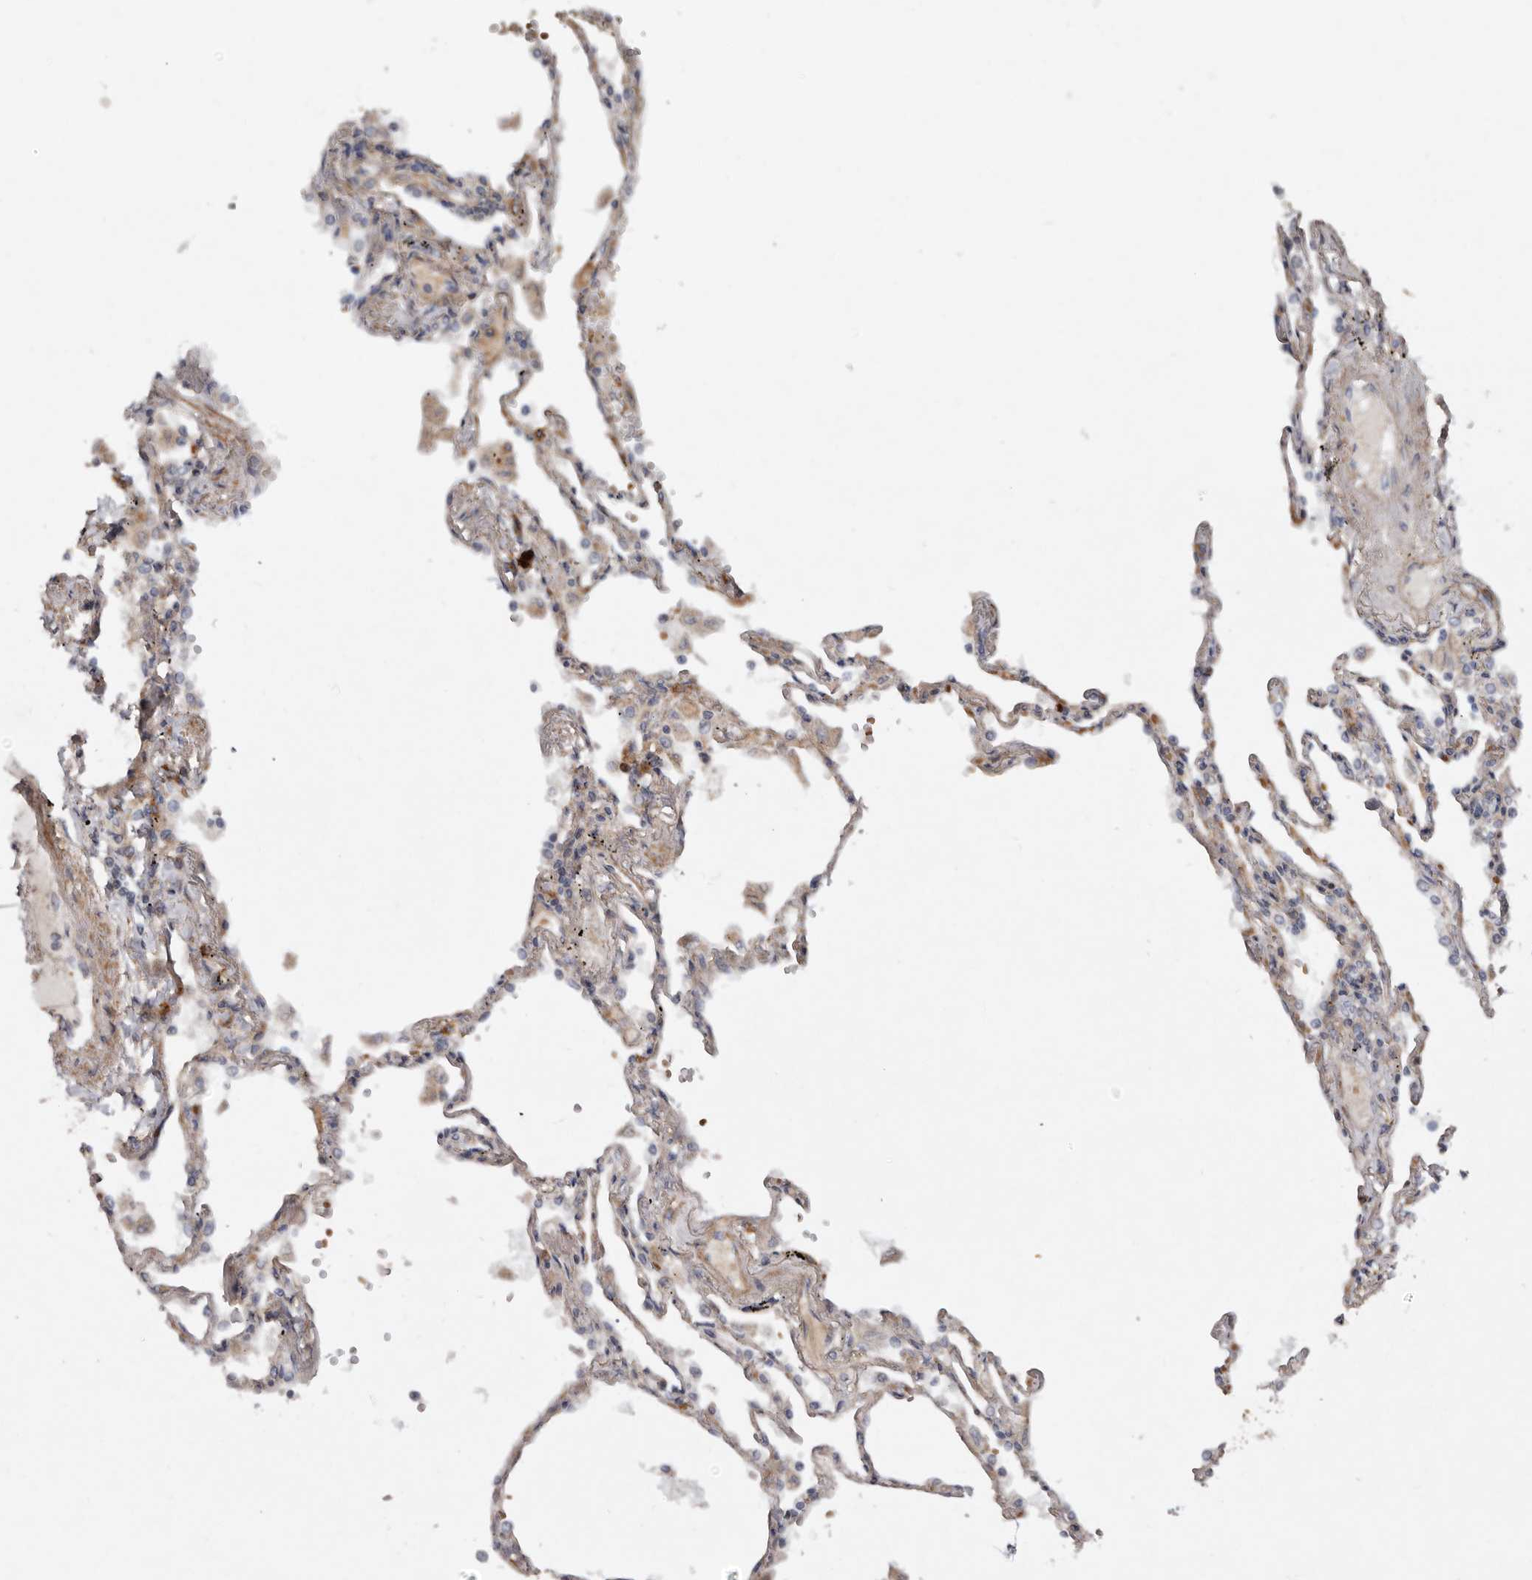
{"staining": {"intensity": "moderate", "quantity": "<25%", "location": "cytoplasmic/membranous"}, "tissue": "lung", "cell_type": "Alveolar cells", "image_type": "normal", "snomed": [{"axis": "morphology", "description": "Normal tissue, NOS"}, {"axis": "topography", "description": "Lung"}], "caption": "Immunohistochemical staining of unremarkable human lung displays <25% levels of moderate cytoplasmic/membranous protein staining in about <25% of alveolar cells. Using DAB (3,3'-diaminobenzidine) (brown) and hematoxylin (blue) stains, captured at high magnification using brightfield microscopy.", "gene": "GOT1L1", "patient": {"sex": "female", "age": 67}}